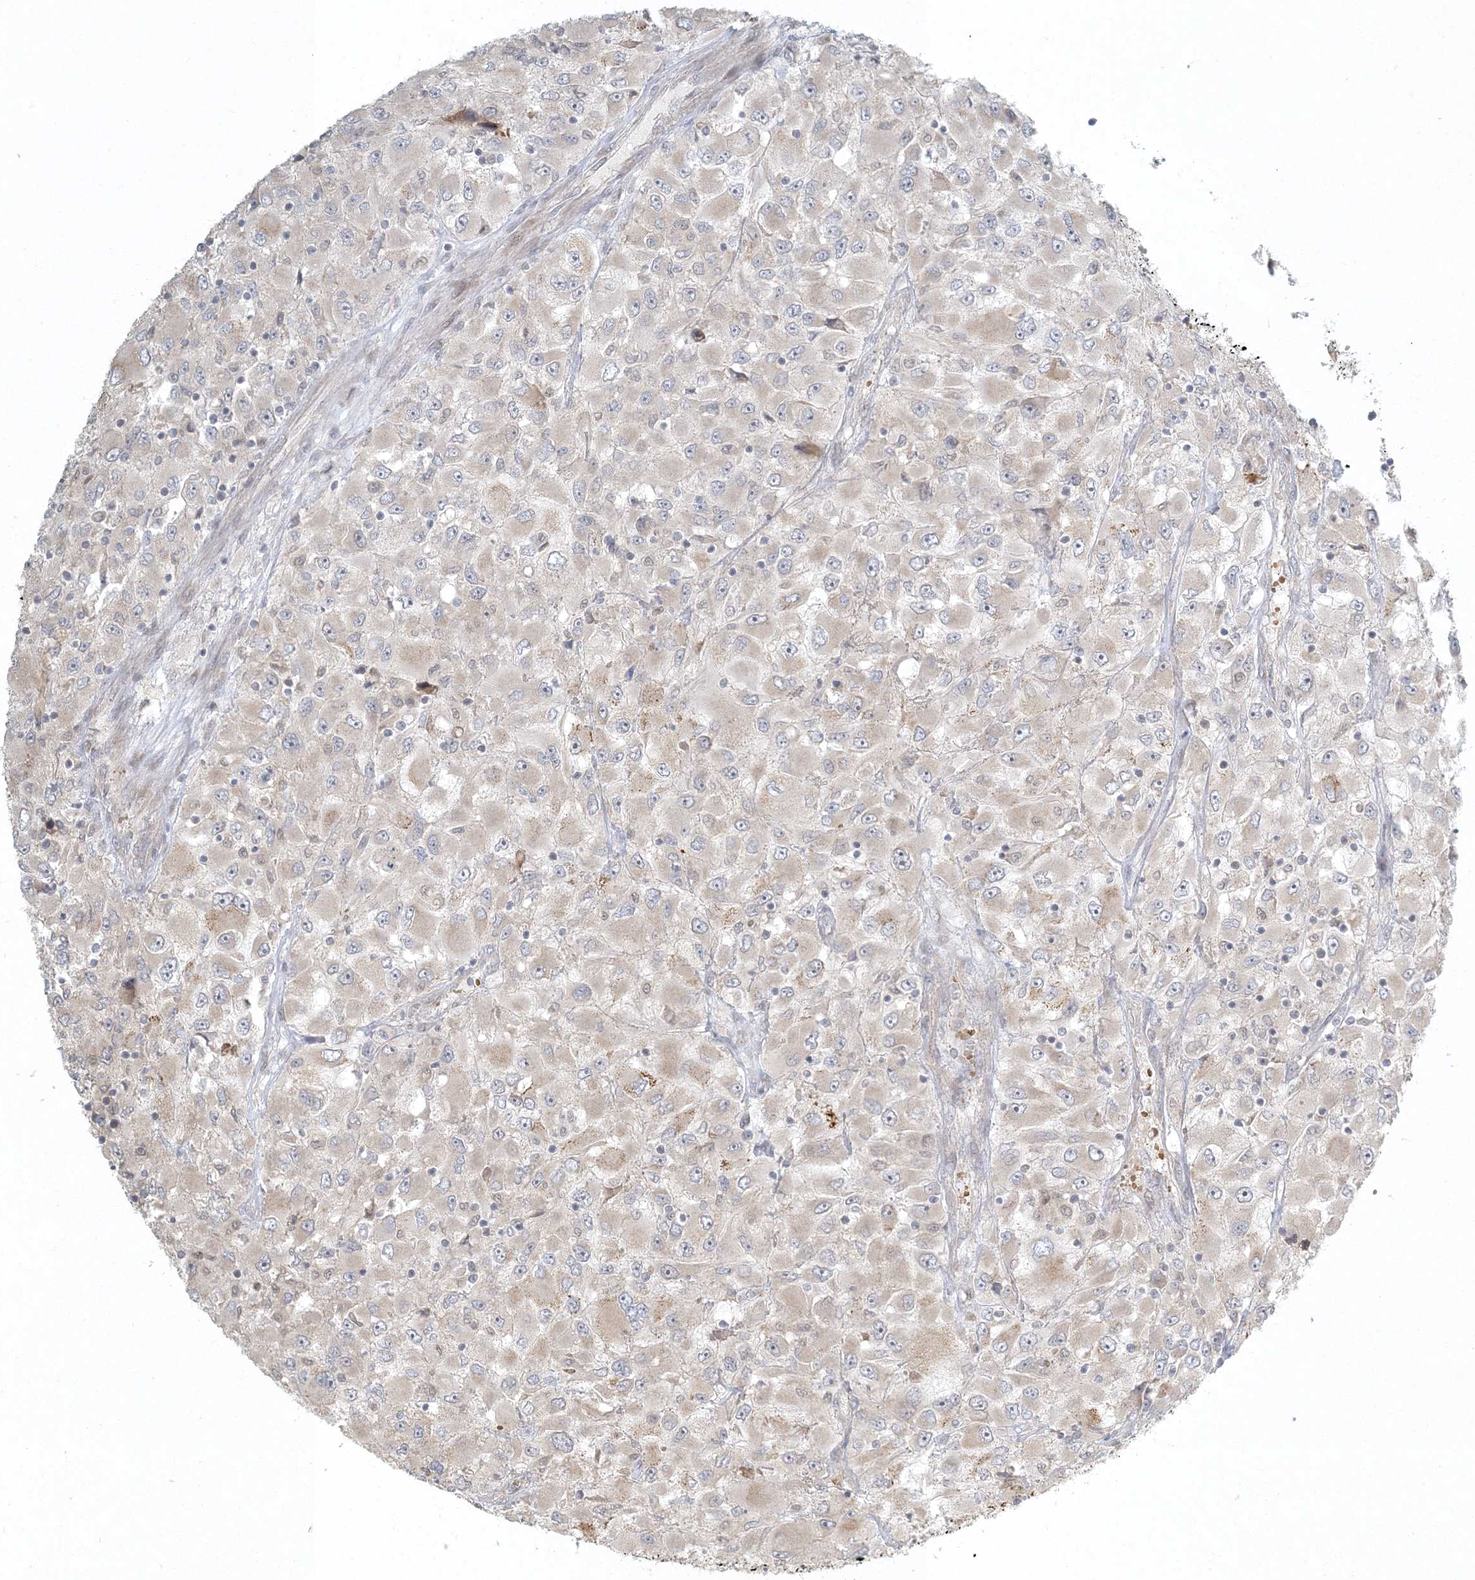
{"staining": {"intensity": "weak", "quantity": "<25%", "location": "cytoplasmic/membranous"}, "tissue": "renal cancer", "cell_type": "Tumor cells", "image_type": "cancer", "snomed": [{"axis": "morphology", "description": "Adenocarcinoma, NOS"}, {"axis": "topography", "description": "Kidney"}], "caption": "Tumor cells are negative for protein expression in human adenocarcinoma (renal).", "gene": "CTDNEP1", "patient": {"sex": "female", "age": 52}}